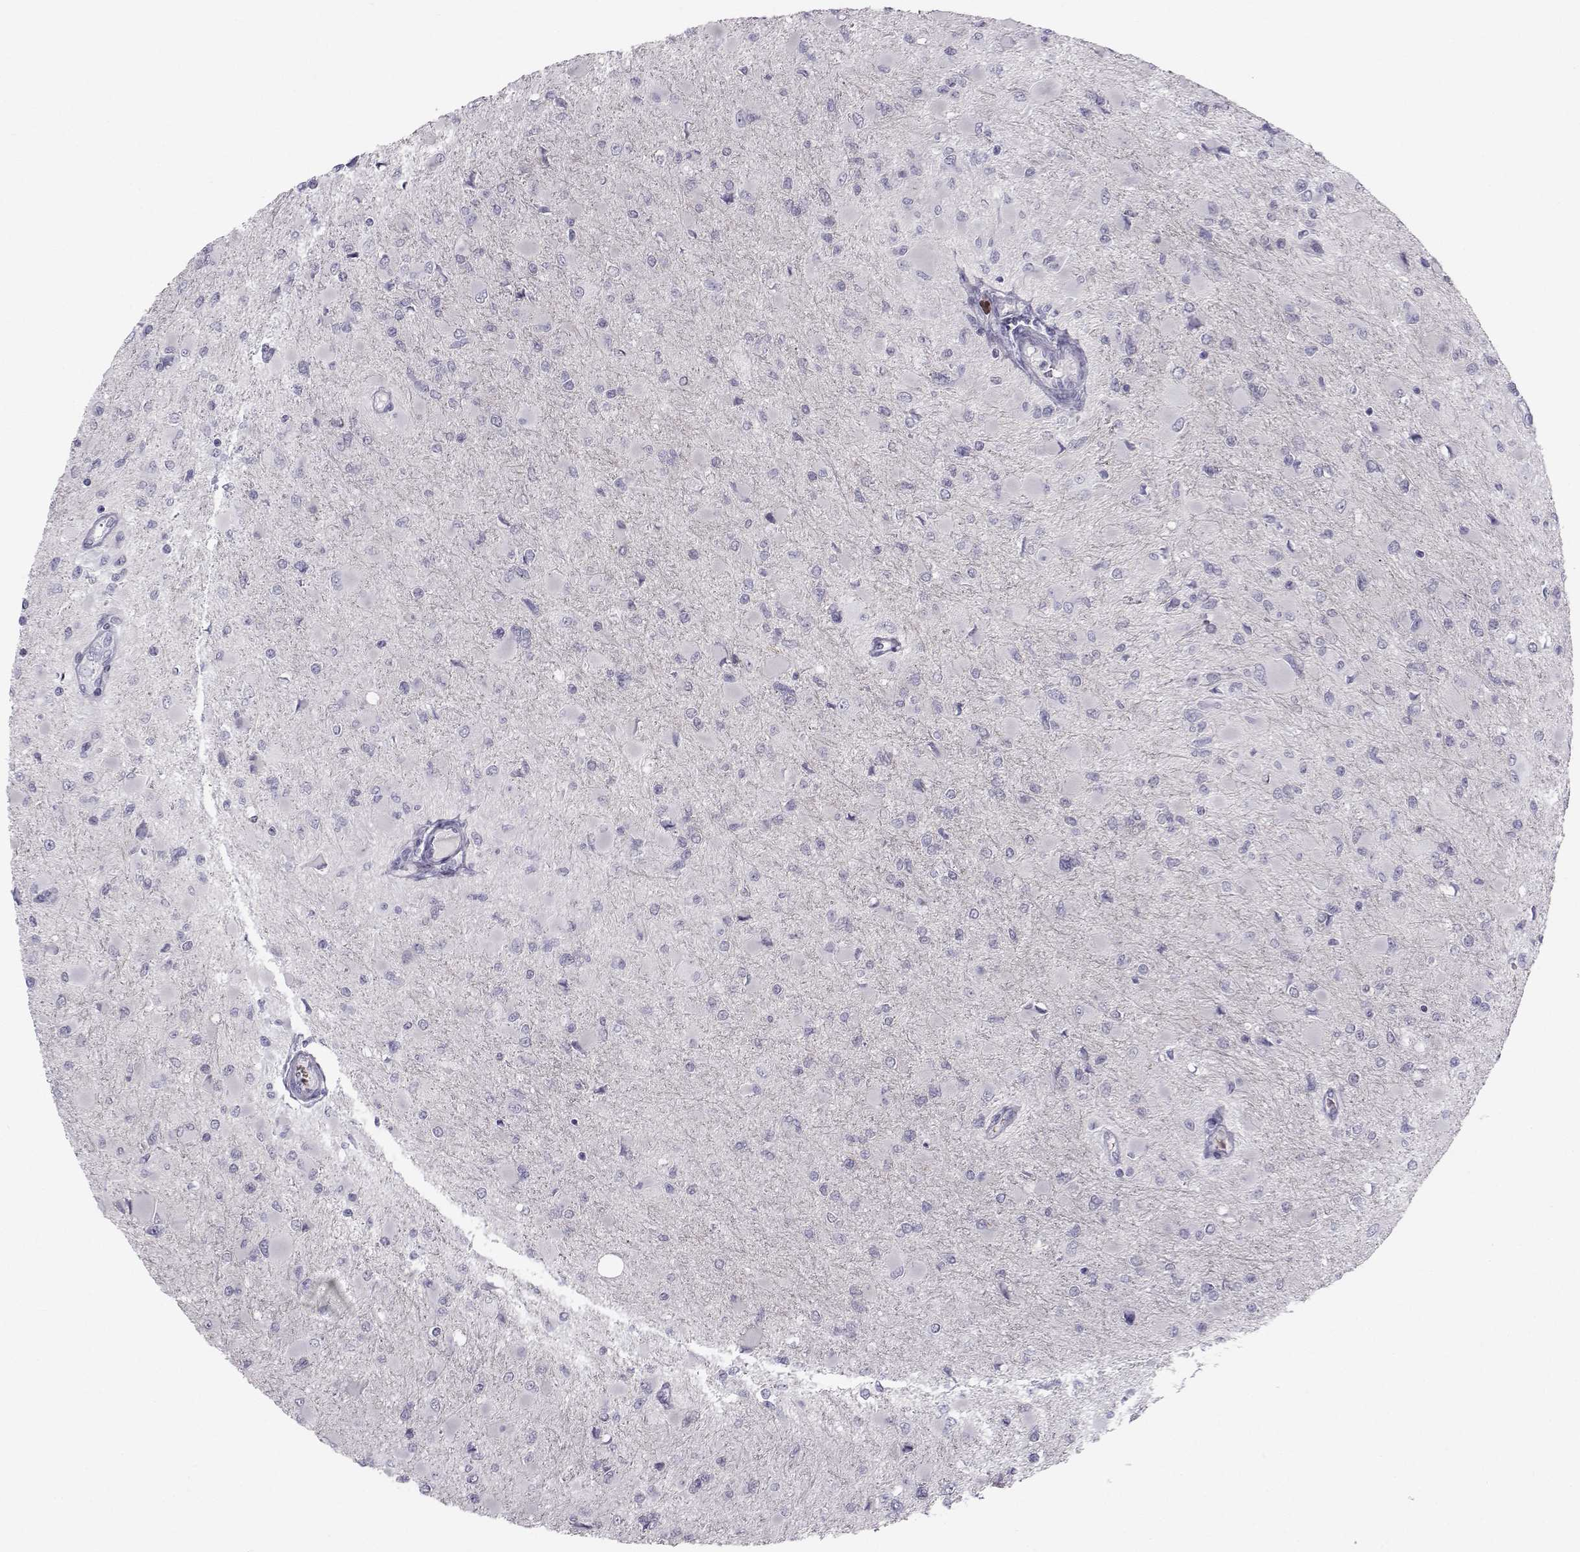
{"staining": {"intensity": "negative", "quantity": "none", "location": "none"}, "tissue": "glioma", "cell_type": "Tumor cells", "image_type": "cancer", "snomed": [{"axis": "morphology", "description": "Glioma, malignant, High grade"}, {"axis": "topography", "description": "Cerebral cortex"}], "caption": "A micrograph of human glioma is negative for staining in tumor cells.", "gene": "GARIN3", "patient": {"sex": "female", "age": 36}}